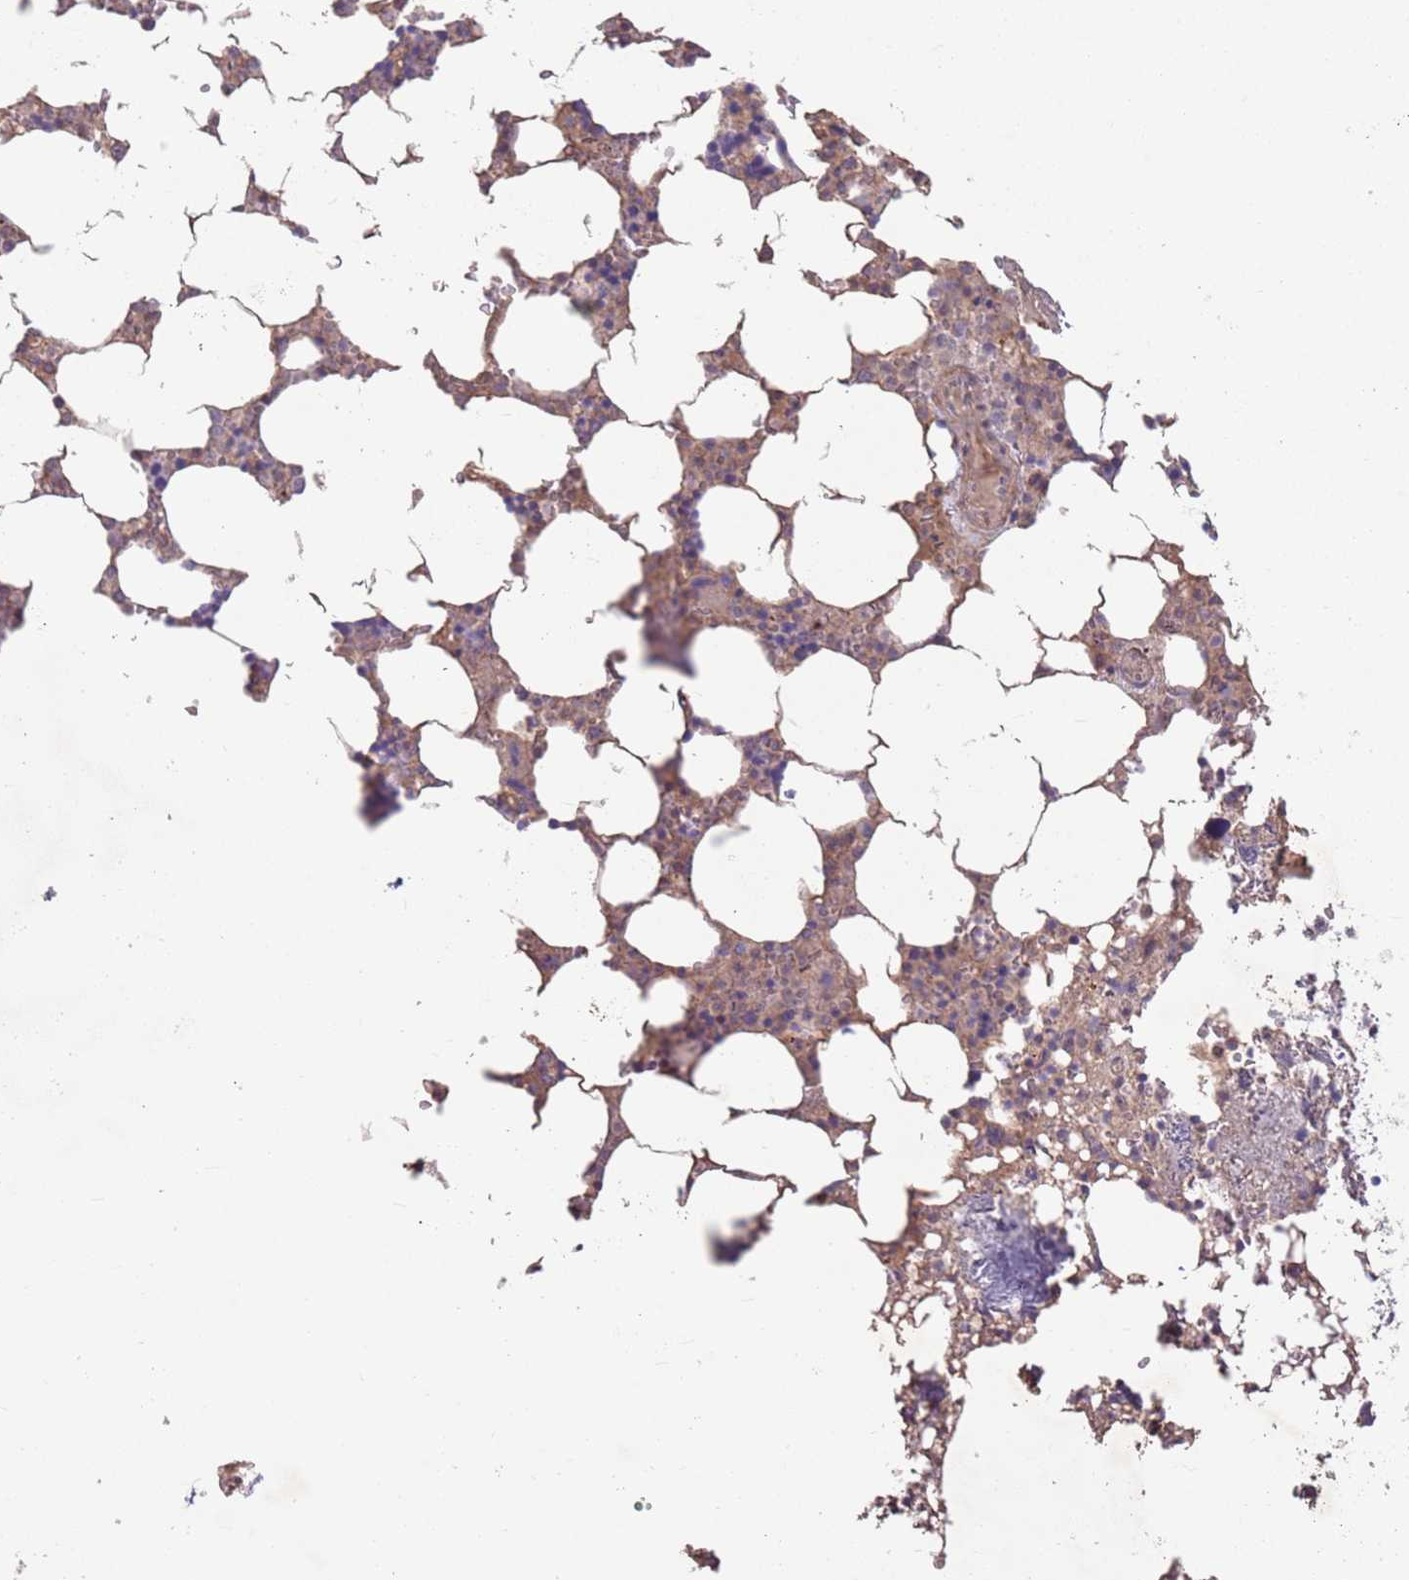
{"staining": {"intensity": "weak", "quantity": "25%-75%", "location": "cytoplasmic/membranous"}, "tissue": "bone marrow", "cell_type": "Hematopoietic cells", "image_type": "normal", "snomed": [{"axis": "morphology", "description": "Normal tissue, NOS"}, {"axis": "topography", "description": "Bone marrow"}], "caption": "Benign bone marrow was stained to show a protein in brown. There is low levels of weak cytoplasmic/membranous expression in about 25%-75% of hematopoietic cells.", "gene": "MEI1", "patient": {"sex": "male", "age": 64}}